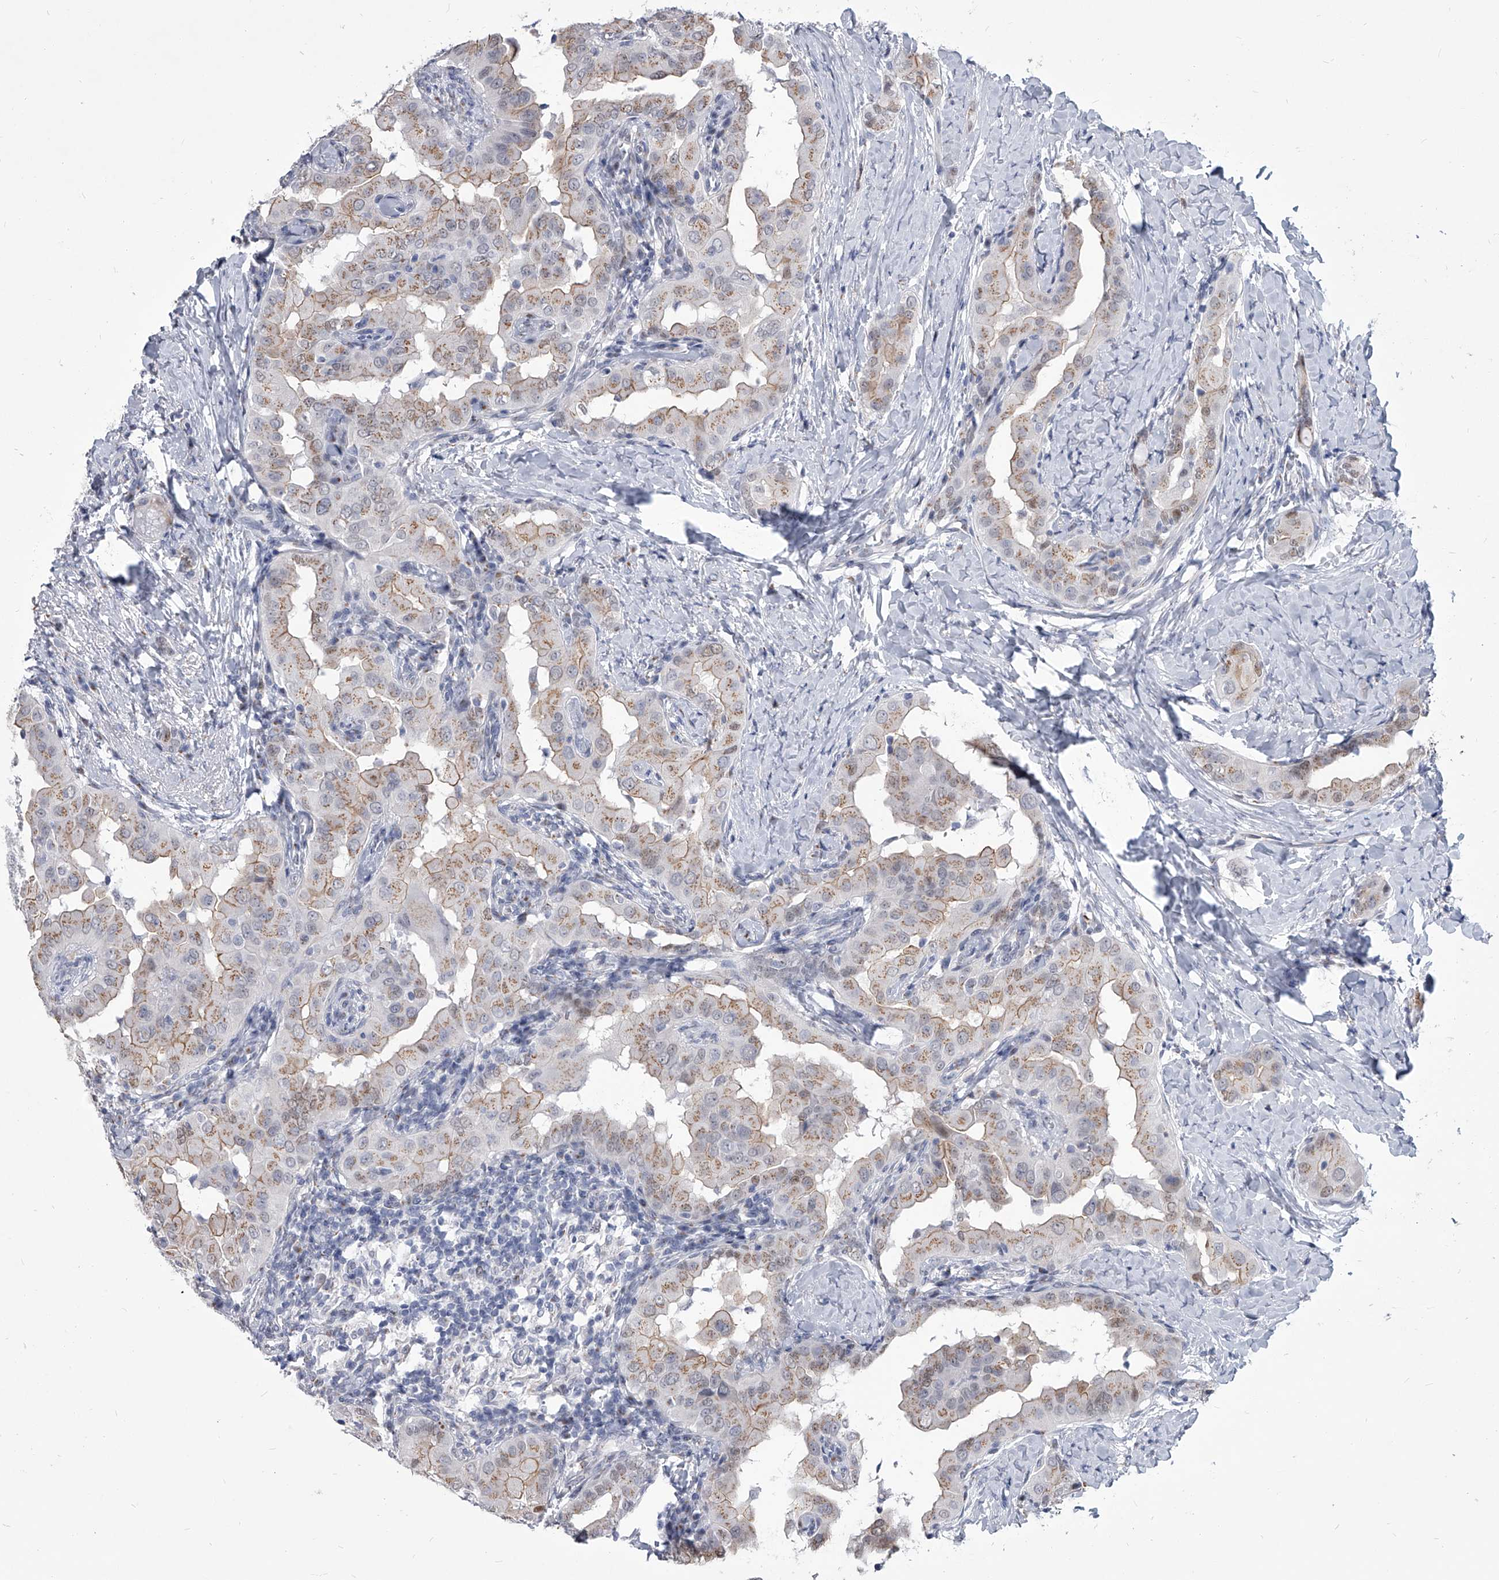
{"staining": {"intensity": "weak", "quantity": "25%-75%", "location": "cytoplasmic/membranous"}, "tissue": "thyroid cancer", "cell_type": "Tumor cells", "image_type": "cancer", "snomed": [{"axis": "morphology", "description": "Papillary adenocarcinoma, NOS"}, {"axis": "topography", "description": "Thyroid gland"}], "caption": "Protein positivity by immunohistochemistry (IHC) shows weak cytoplasmic/membranous staining in approximately 25%-75% of tumor cells in papillary adenocarcinoma (thyroid).", "gene": "EVA1C", "patient": {"sex": "male", "age": 33}}